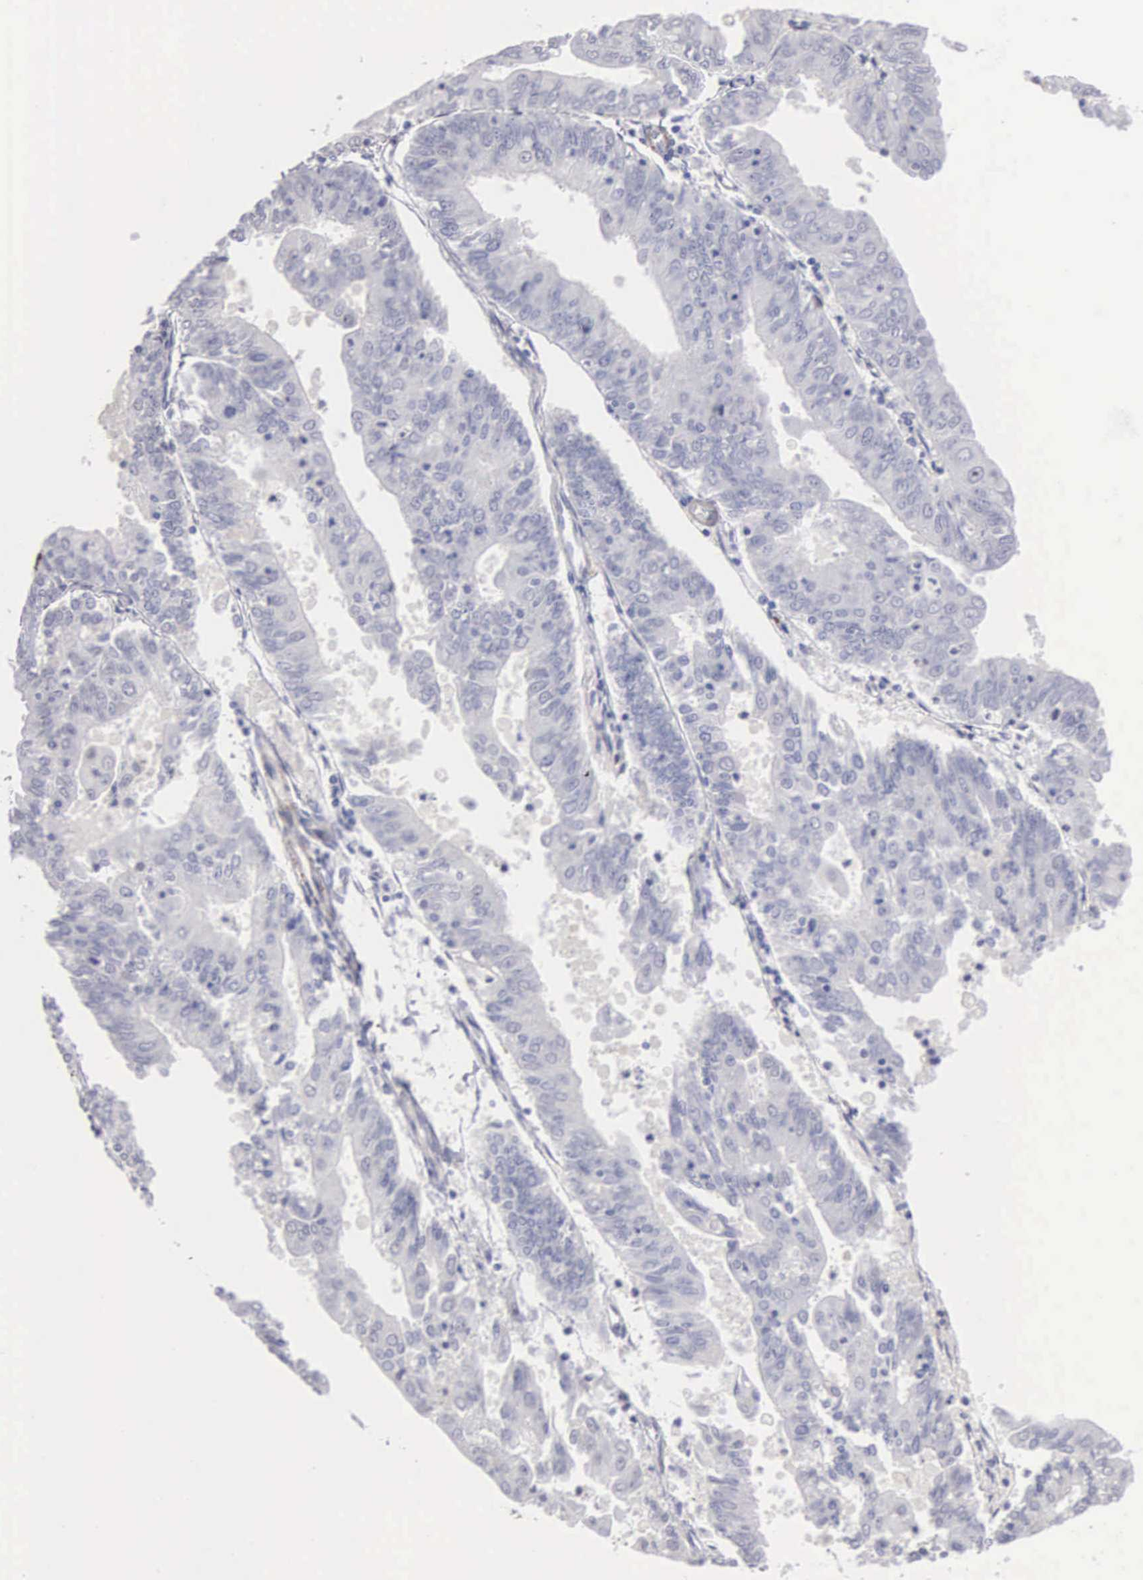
{"staining": {"intensity": "negative", "quantity": "none", "location": "none"}, "tissue": "endometrial cancer", "cell_type": "Tumor cells", "image_type": "cancer", "snomed": [{"axis": "morphology", "description": "Adenocarcinoma, NOS"}, {"axis": "topography", "description": "Endometrium"}], "caption": "High power microscopy image of an immunohistochemistry (IHC) histopathology image of endometrial cancer (adenocarcinoma), revealing no significant positivity in tumor cells.", "gene": "ELFN2", "patient": {"sex": "female", "age": 79}}